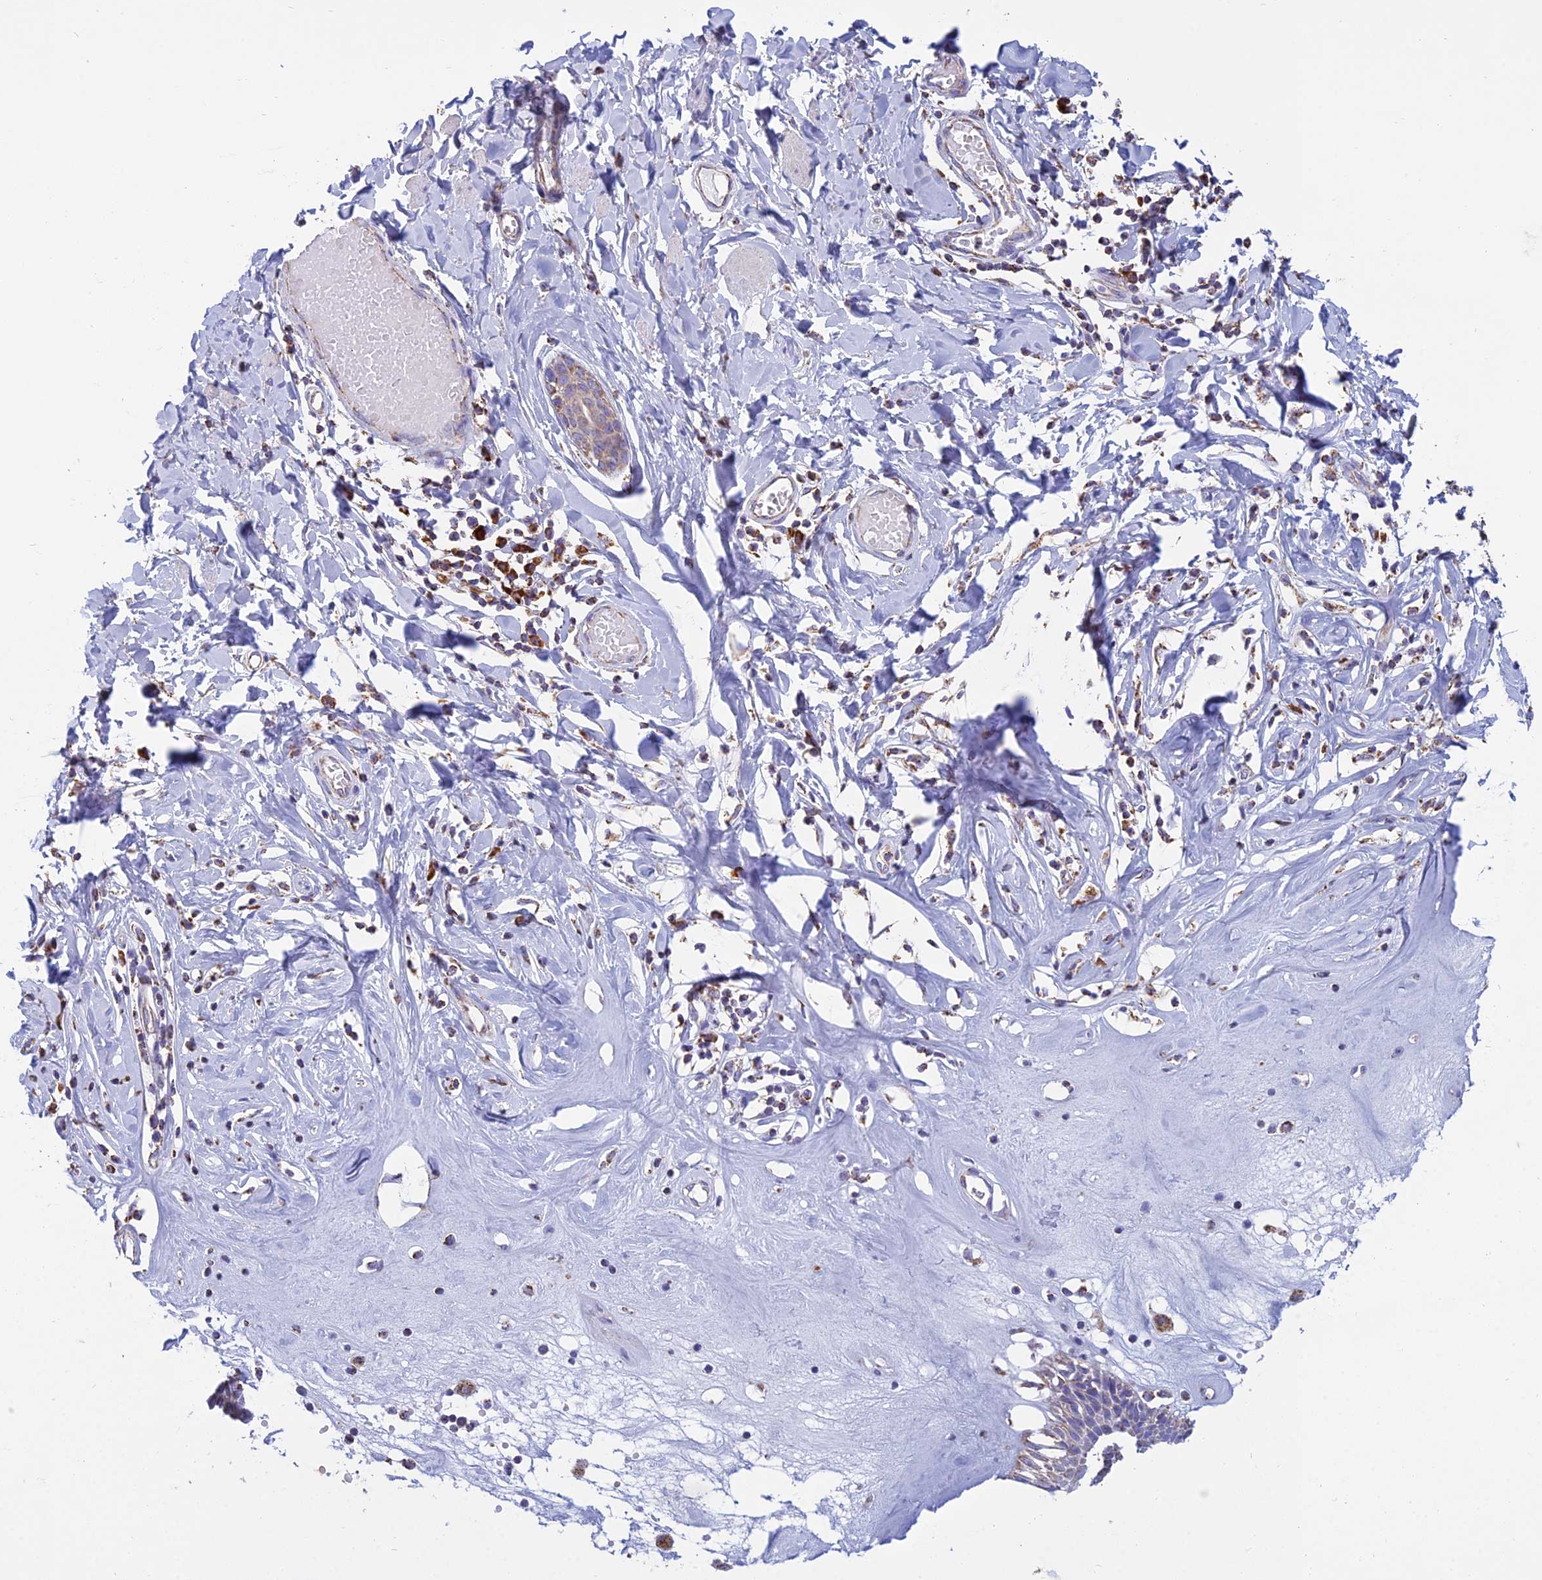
{"staining": {"intensity": "weak", "quantity": ">75%", "location": "cytoplasmic/membranous"}, "tissue": "skin", "cell_type": "Epidermal cells", "image_type": "normal", "snomed": [{"axis": "morphology", "description": "Normal tissue, NOS"}, {"axis": "morphology", "description": "Inflammation, NOS"}, {"axis": "topography", "description": "Vulva"}], "caption": "An image of skin stained for a protein shows weak cytoplasmic/membranous brown staining in epidermal cells. The protein is stained brown, and the nuclei are stained in blue (DAB (3,3'-diaminobenzidine) IHC with brightfield microscopy, high magnification).", "gene": "OR2W3", "patient": {"sex": "female", "age": 84}}